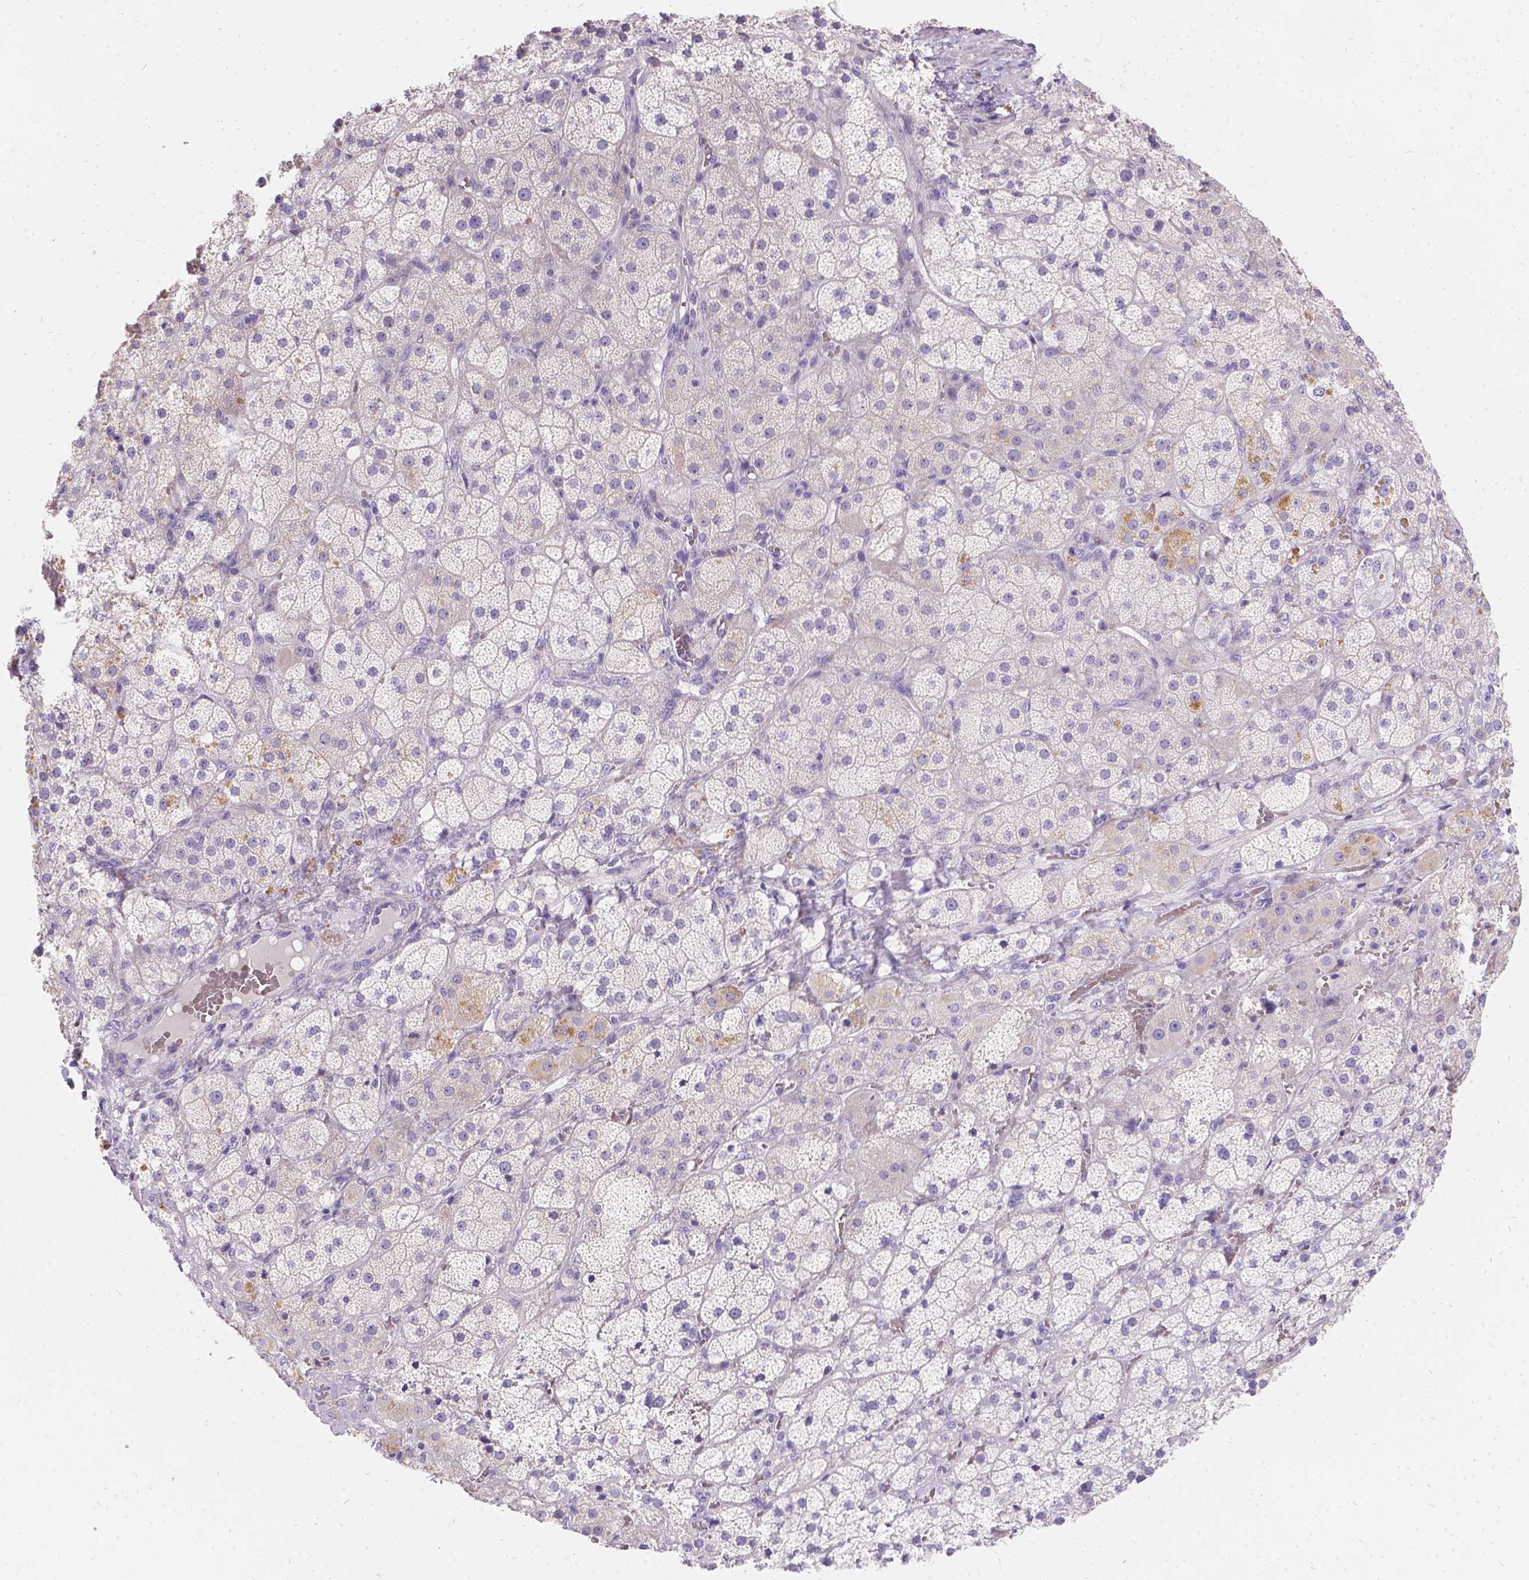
{"staining": {"intensity": "moderate", "quantity": "<25%", "location": "cytoplasmic/membranous"}, "tissue": "adrenal gland", "cell_type": "Glandular cells", "image_type": "normal", "snomed": [{"axis": "morphology", "description": "Normal tissue, NOS"}, {"axis": "topography", "description": "Adrenal gland"}], "caption": "High-power microscopy captured an immunohistochemistry (IHC) photomicrograph of unremarkable adrenal gland, revealing moderate cytoplasmic/membranous staining in approximately <25% of glandular cells.", "gene": "GNRHR", "patient": {"sex": "male", "age": 57}}